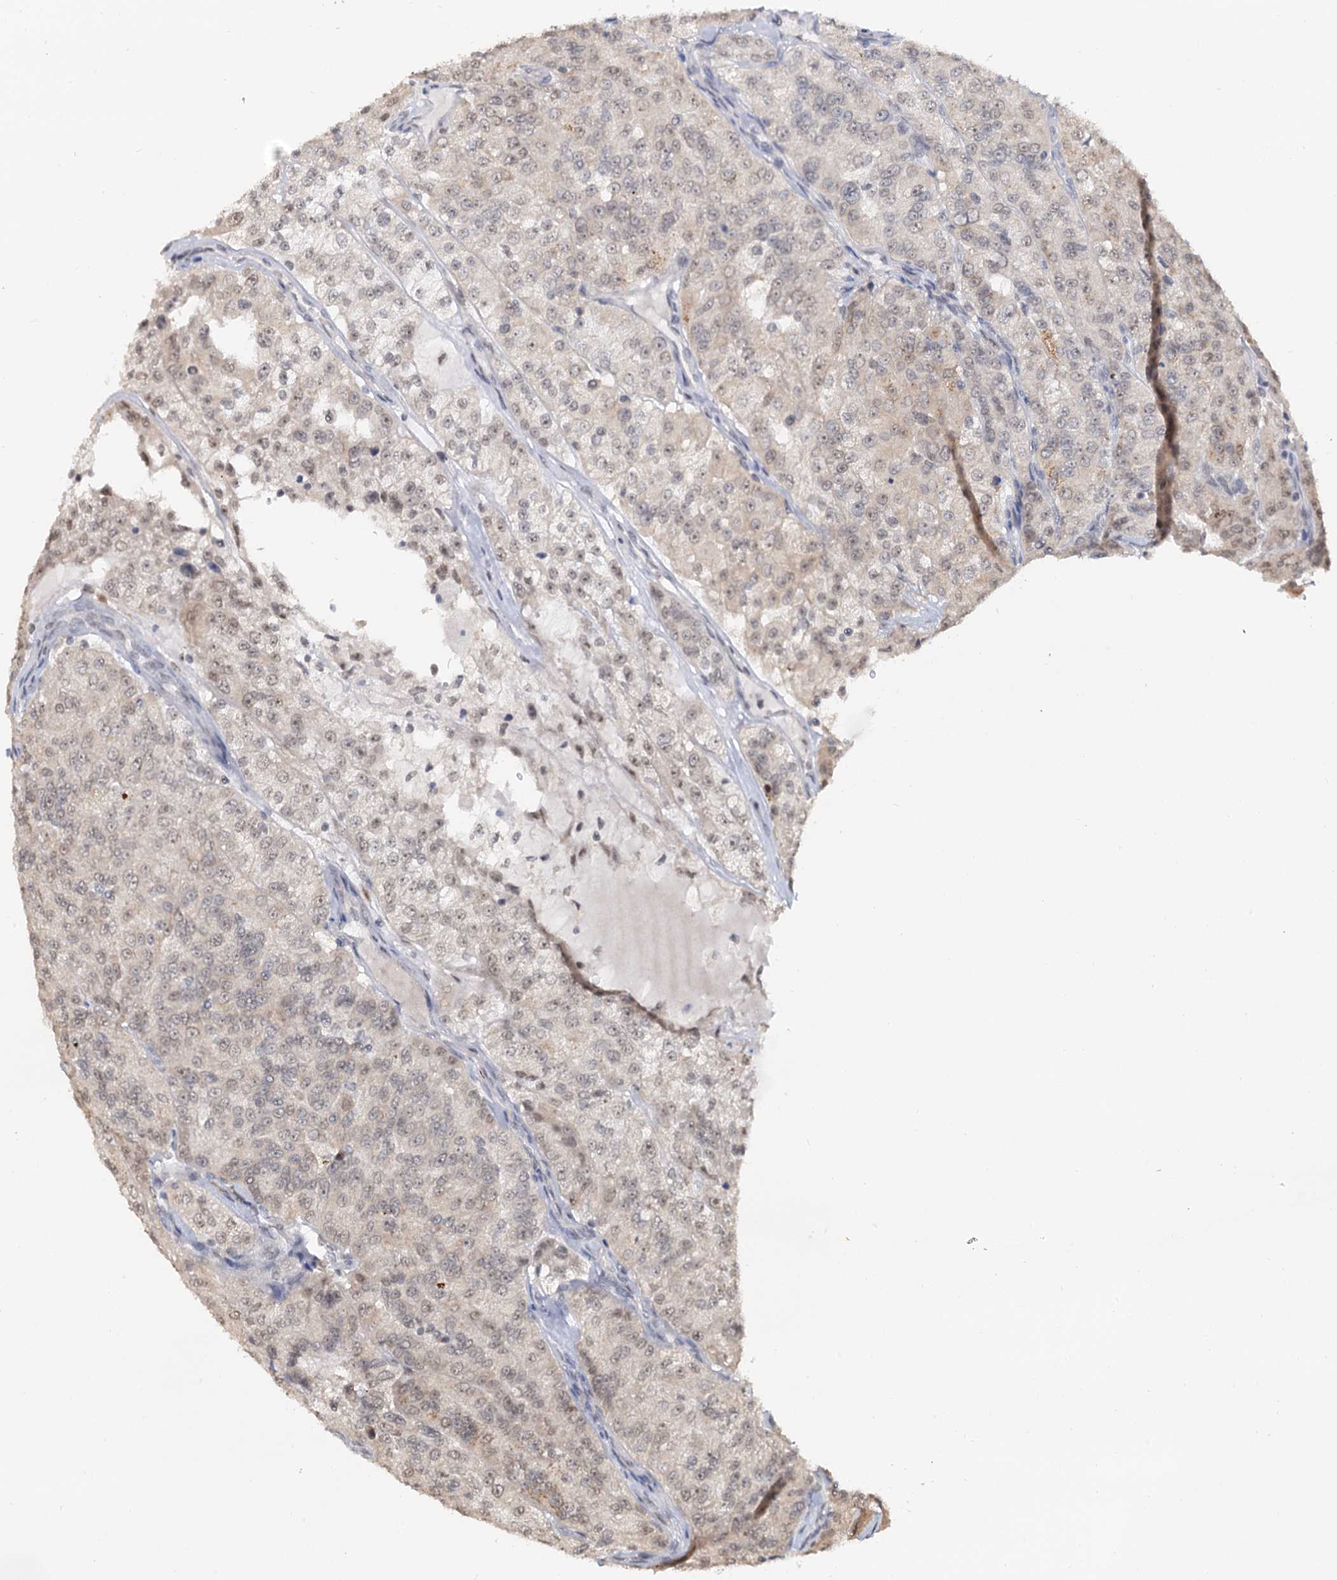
{"staining": {"intensity": "weak", "quantity": ">75%", "location": "cytoplasmic/membranous,nuclear"}, "tissue": "renal cancer", "cell_type": "Tumor cells", "image_type": "cancer", "snomed": [{"axis": "morphology", "description": "Adenocarcinoma, NOS"}, {"axis": "topography", "description": "Kidney"}], "caption": "IHC of human adenocarcinoma (renal) exhibits low levels of weak cytoplasmic/membranous and nuclear expression in approximately >75% of tumor cells. (DAB (3,3'-diaminobenzidine) = brown stain, brightfield microscopy at high magnification).", "gene": "NAT10", "patient": {"sex": "female", "age": 63}}